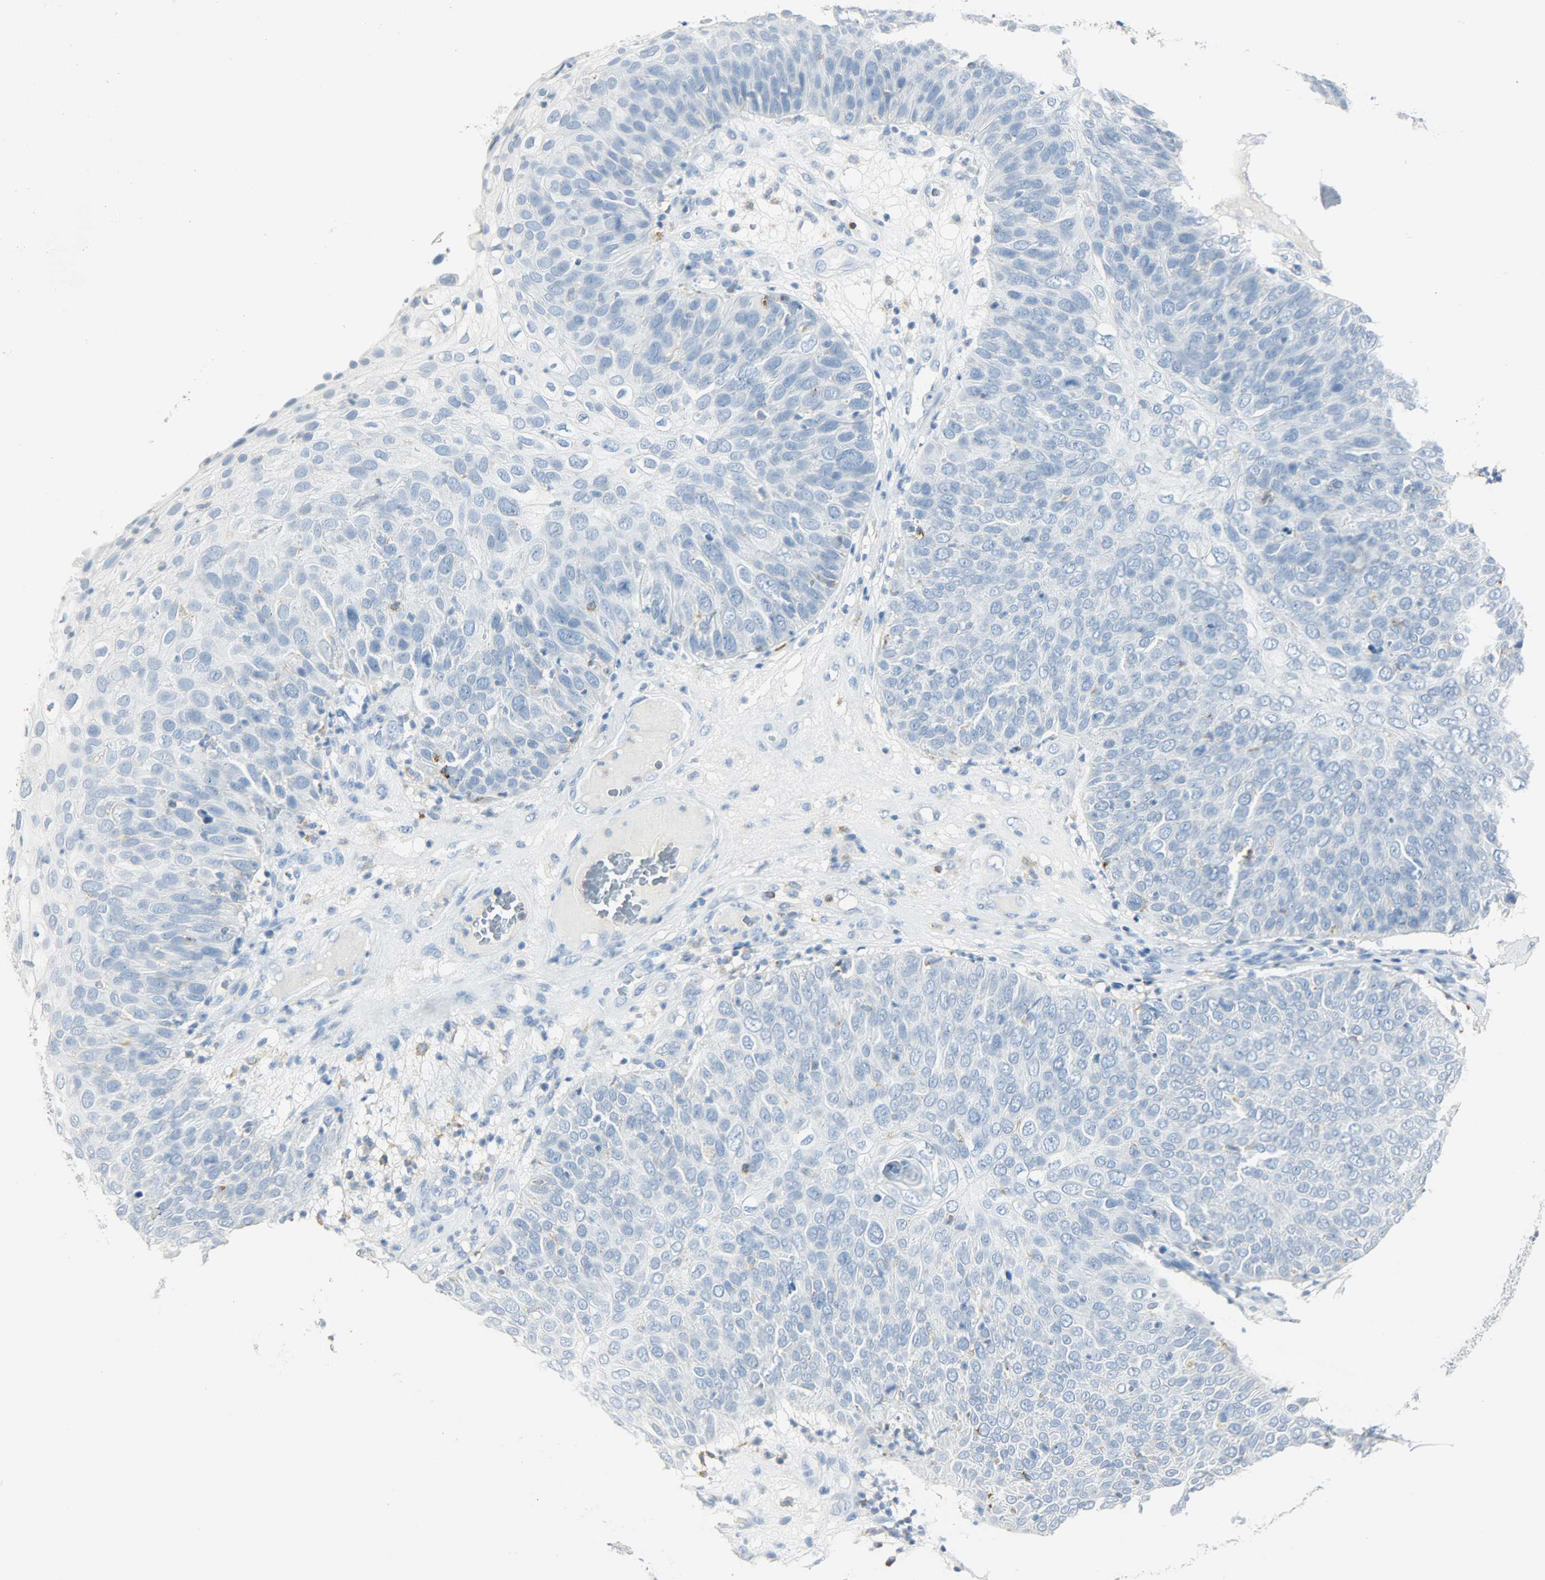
{"staining": {"intensity": "negative", "quantity": "none", "location": "none"}, "tissue": "skin cancer", "cell_type": "Tumor cells", "image_type": "cancer", "snomed": [{"axis": "morphology", "description": "Squamous cell carcinoma, NOS"}, {"axis": "topography", "description": "Skin"}], "caption": "Immunohistochemical staining of skin cancer reveals no significant expression in tumor cells.", "gene": "PTPN6", "patient": {"sex": "male", "age": 87}}